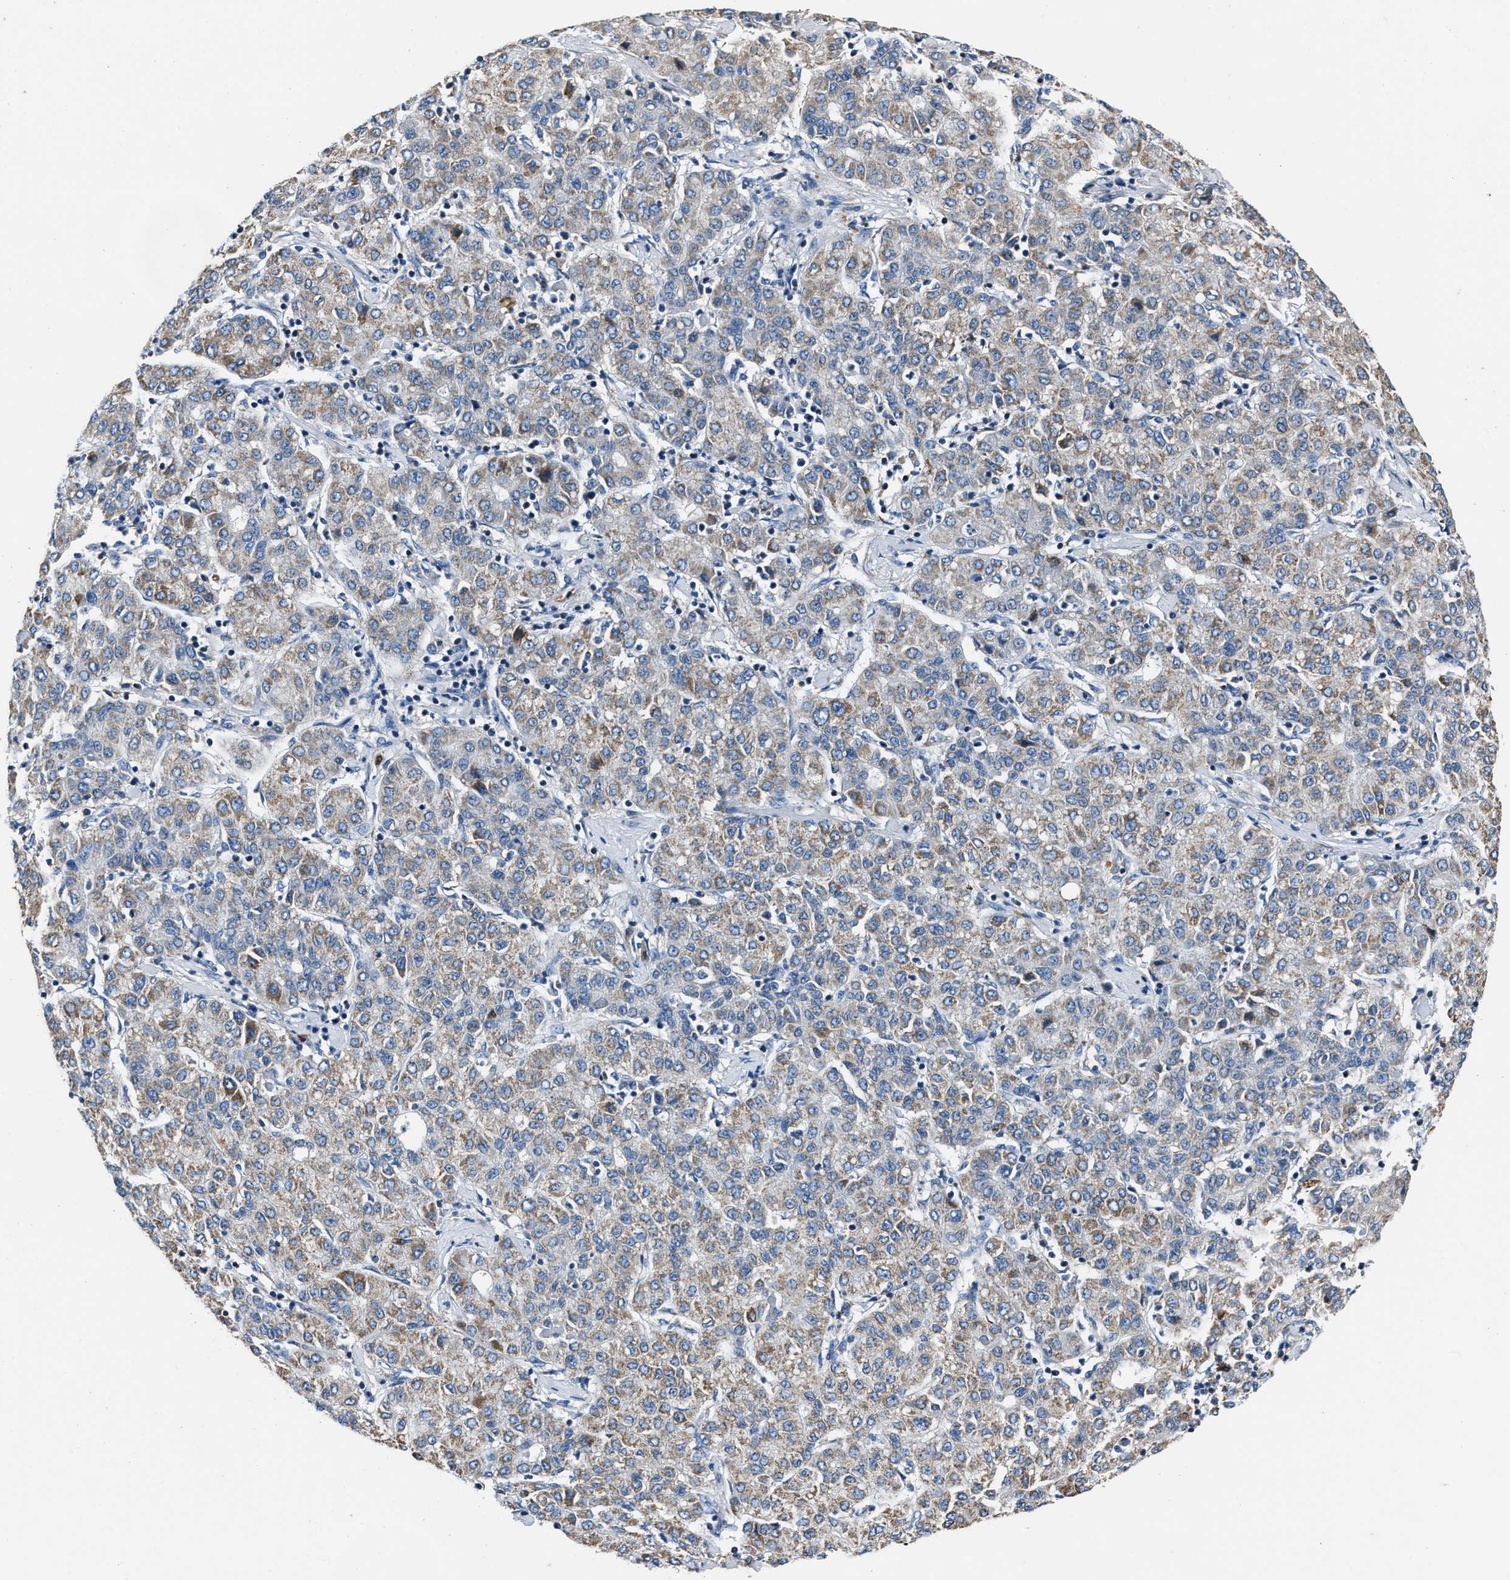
{"staining": {"intensity": "moderate", "quantity": ">75%", "location": "cytoplasmic/membranous"}, "tissue": "liver cancer", "cell_type": "Tumor cells", "image_type": "cancer", "snomed": [{"axis": "morphology", "description": "Carcinoma, Hepatocellular, NOS"}, {"axis": "topography", "description": "Liver"}], "caption": "Liver cancer stained with a brown dye exhibits moderate cytoplasmic/membranous positive staining in approximately >75% of tumor cells.", "gene": "NSUN5", "patient": {"sex": "male", "age": 65}}